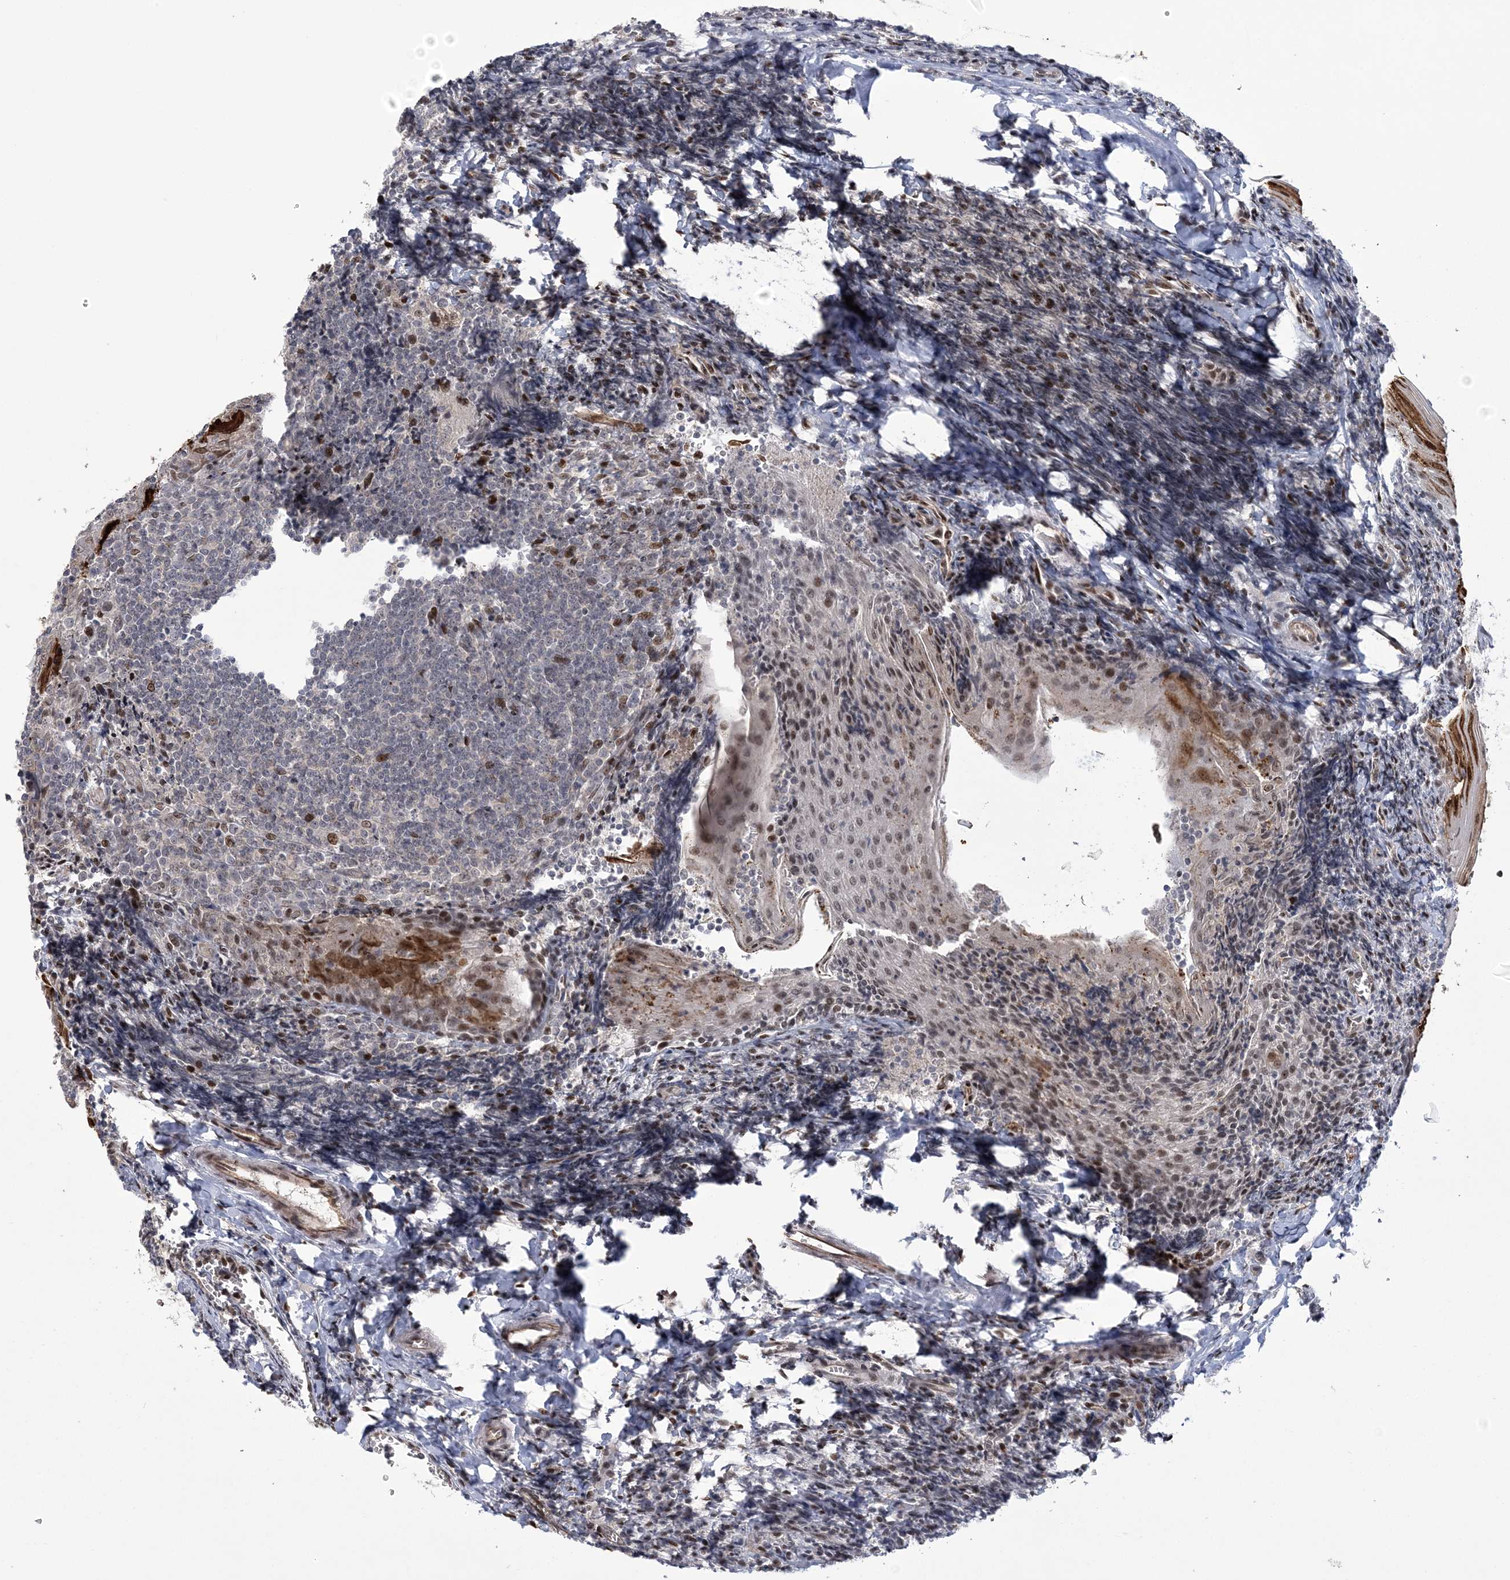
{"staining": {"intensity": "moderate", "quantity": "<25%", "location": "nuclear"}, "tissue": "tonsil", "cell_type": "Germinal center cells", "image_type": "normal", "snomed": [{"axis": "morphology", "description": "Normal tissue, NOS"}, {"axis": "topography", "description": "Tonsil"}], "caption": "An immunohistochemistry (IHC) image of normal tissue is shown. Protein staining in brown labels moderate nuclear positivity in tonsil within germinal center cells.", "gene": "HOMEZ", "patient": {"sex": "male", "age": 27}}